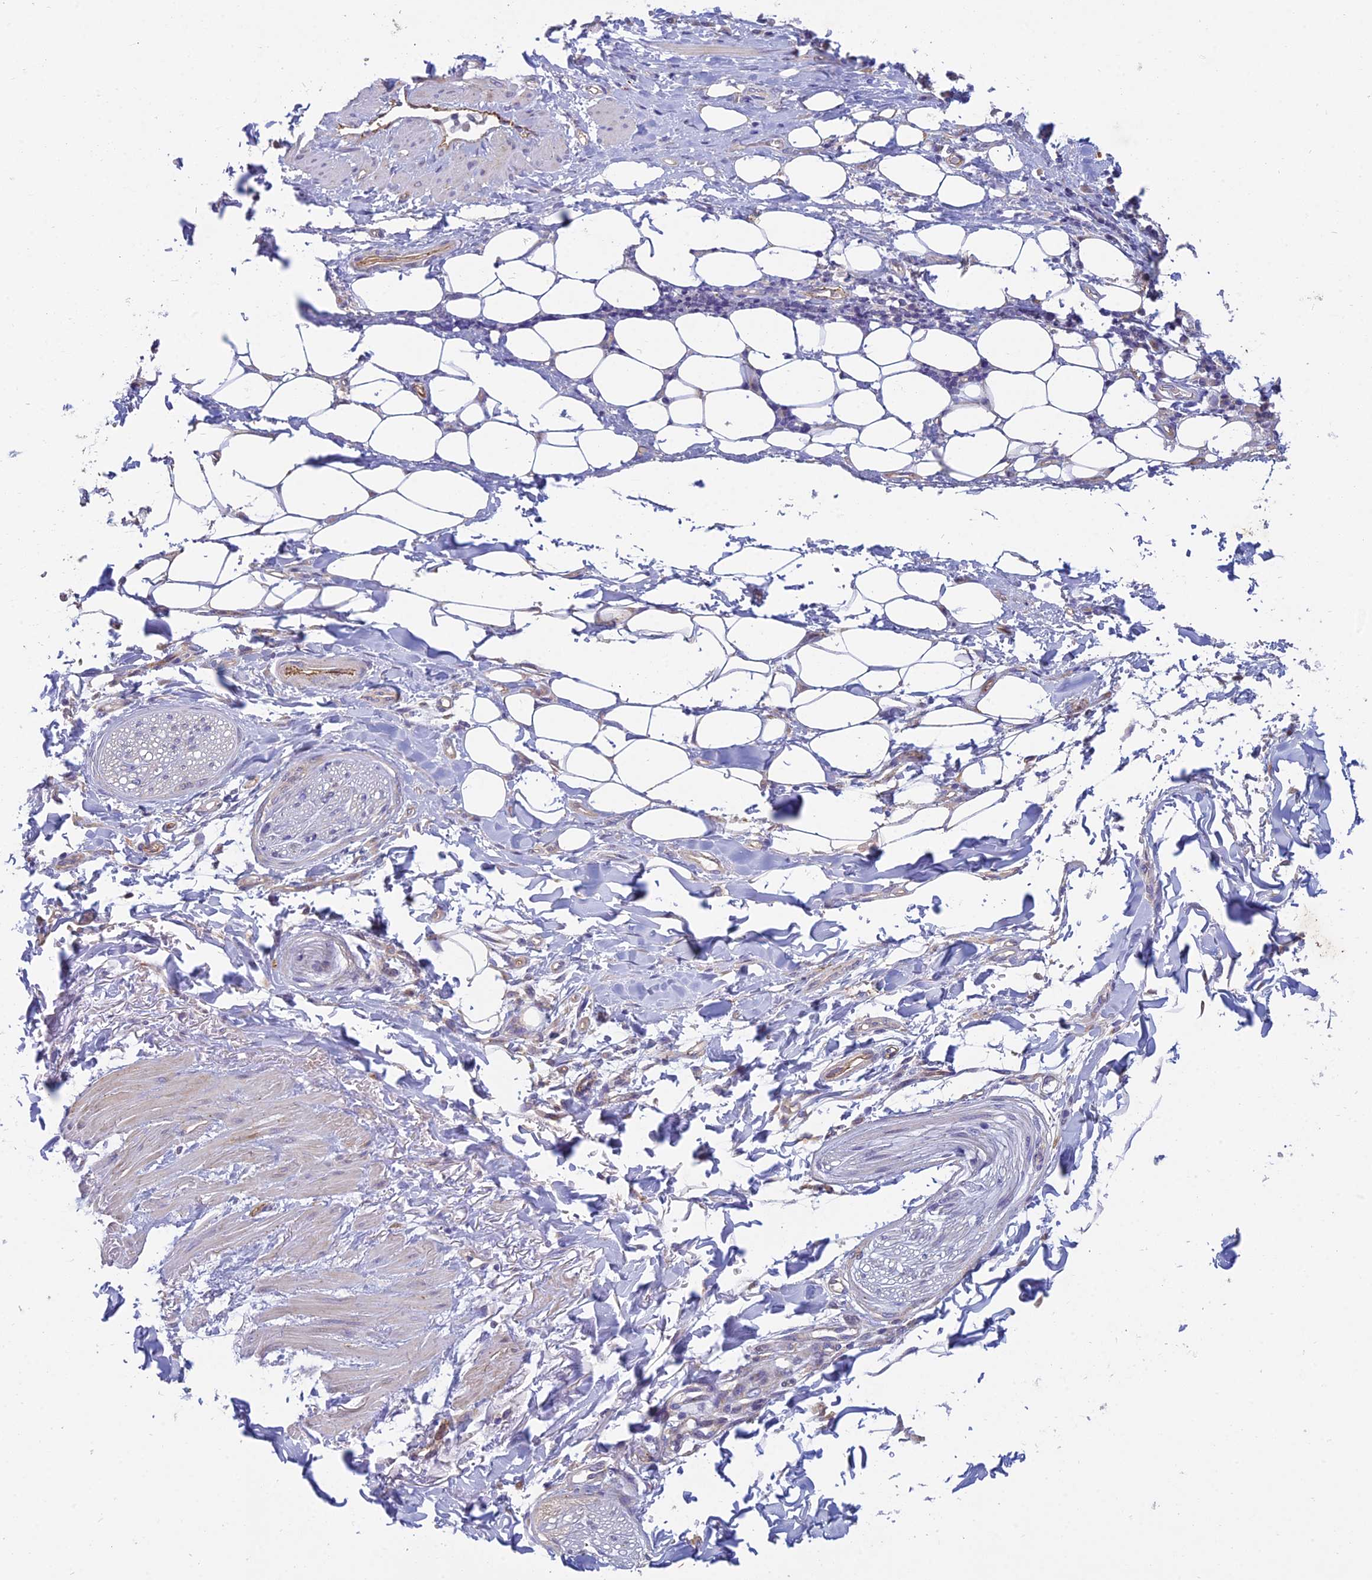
{"staining": {"intensity": "negative", "quantity": "none", "location": "none"}, "tissue": "adipose tissue", "cell_type": "Adipocytes", "image_type": "normal", "snomed": [{"axis": "morphology", "description": "Normal tissue, NOS"}, {"axis": "morphology", "description": "Adenocarcinoma, NOS"}, {"axis": "topography", "description": "Esophagus"}], "caption": "Immunohistochemical staining of unremarkable adipose tissue demonstrates no significant expression in adipocytes.", "gene": "DUS2", "patient": {"sex": "male", "age": 62}}